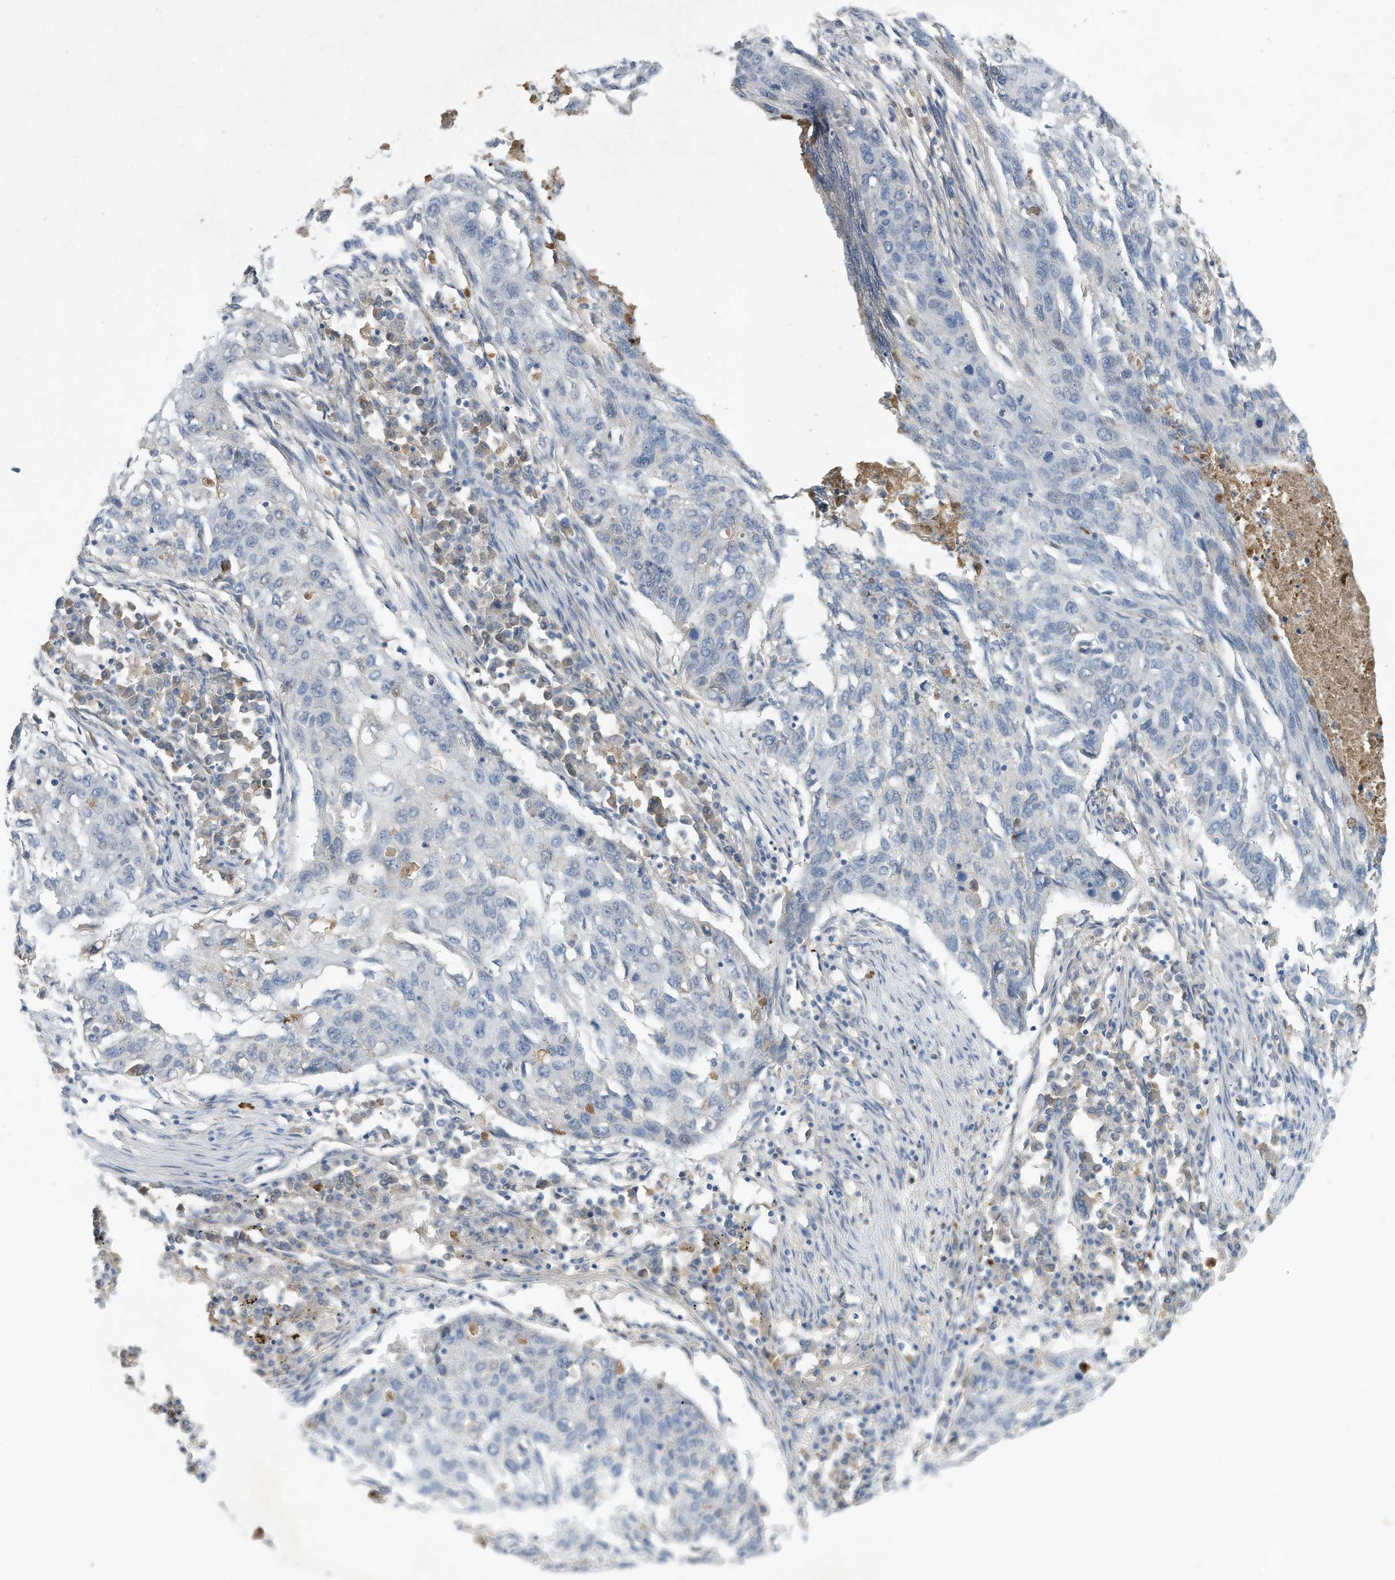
{"staining": {"intensity": "negative", "quantity": "none", "location": "none"}, "tissue": "lung cancer", "cell_type": "Tumor cells", "image_type": "cancer", "snomed": [{"axis": "morphology", "description": "Squamous cell carcinoma, NOS"}, {"axis": "topography", "description": "Lung"}], "caption": "Immunohistochemical staining of human lung cancer displays no significant expression in tumor cells. (Stains: DAB (3,3'-diaminobenzidine) immunohistochemistry (IHC) with hematoxylin counter stain, Microscopy: brightfield microscopy at high magnification).", "gene": "HAS3", "patient": {"sex": "female", "age": 63}}